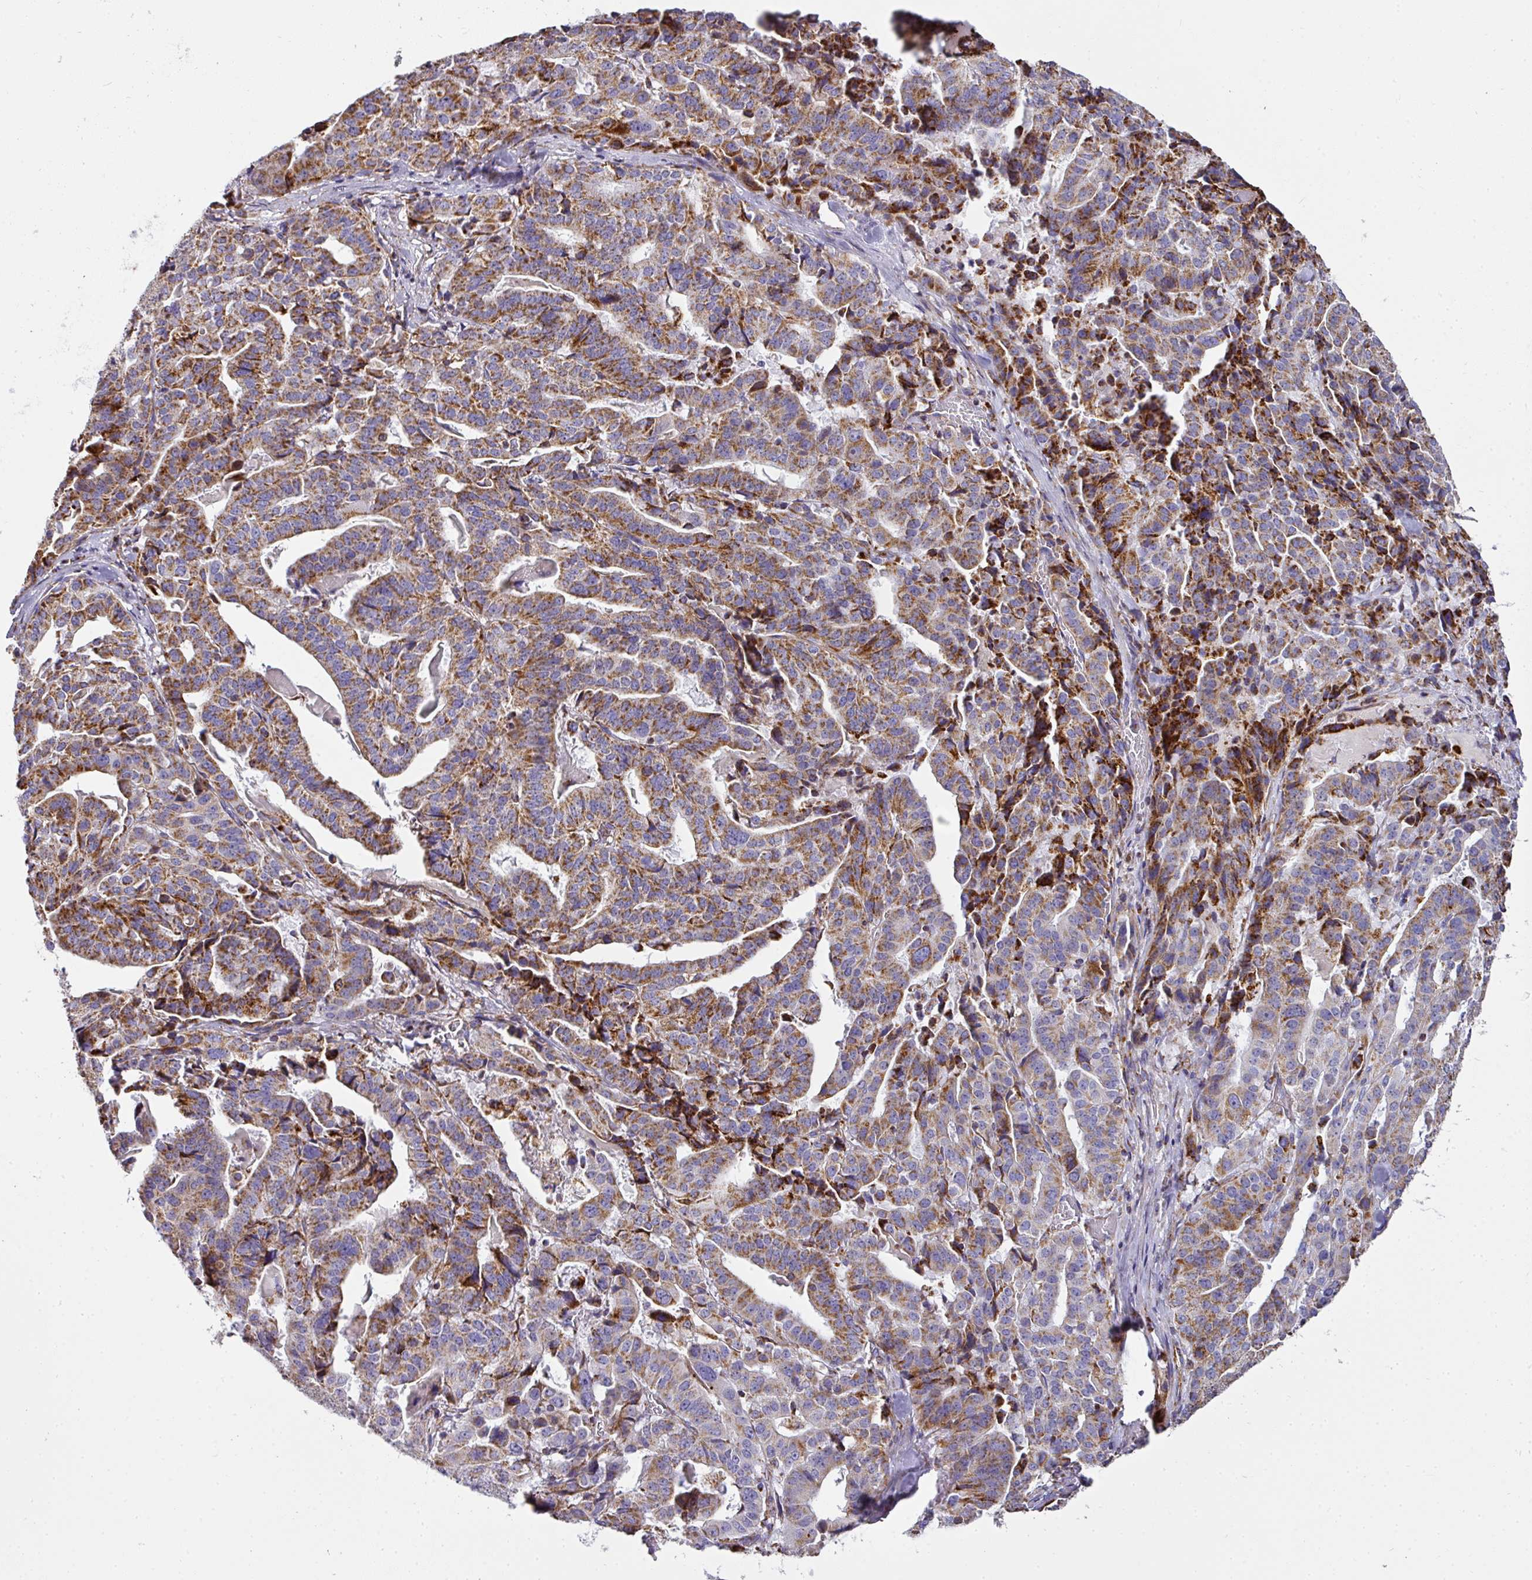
{"staining": {"intensity": "moderate", "quantity": ">75%", "location": "cytoplasmic/membranous"}, "tissue": "stomach cancer", "cell_type": "Tumor cells", "image_type": "cancer", "snomed": [{"axis": "morphology", "description": "Adenocarcinoma, NOS"}, {"axis": "topography", "description": "Stomach"}], "caption": "Adenocarcinoma (stomach) stained with a protein marker reveals moderate staining in tumor cells.", "gene": "UQCRFS1", "patient": {"sex": "male", "age": 48}}